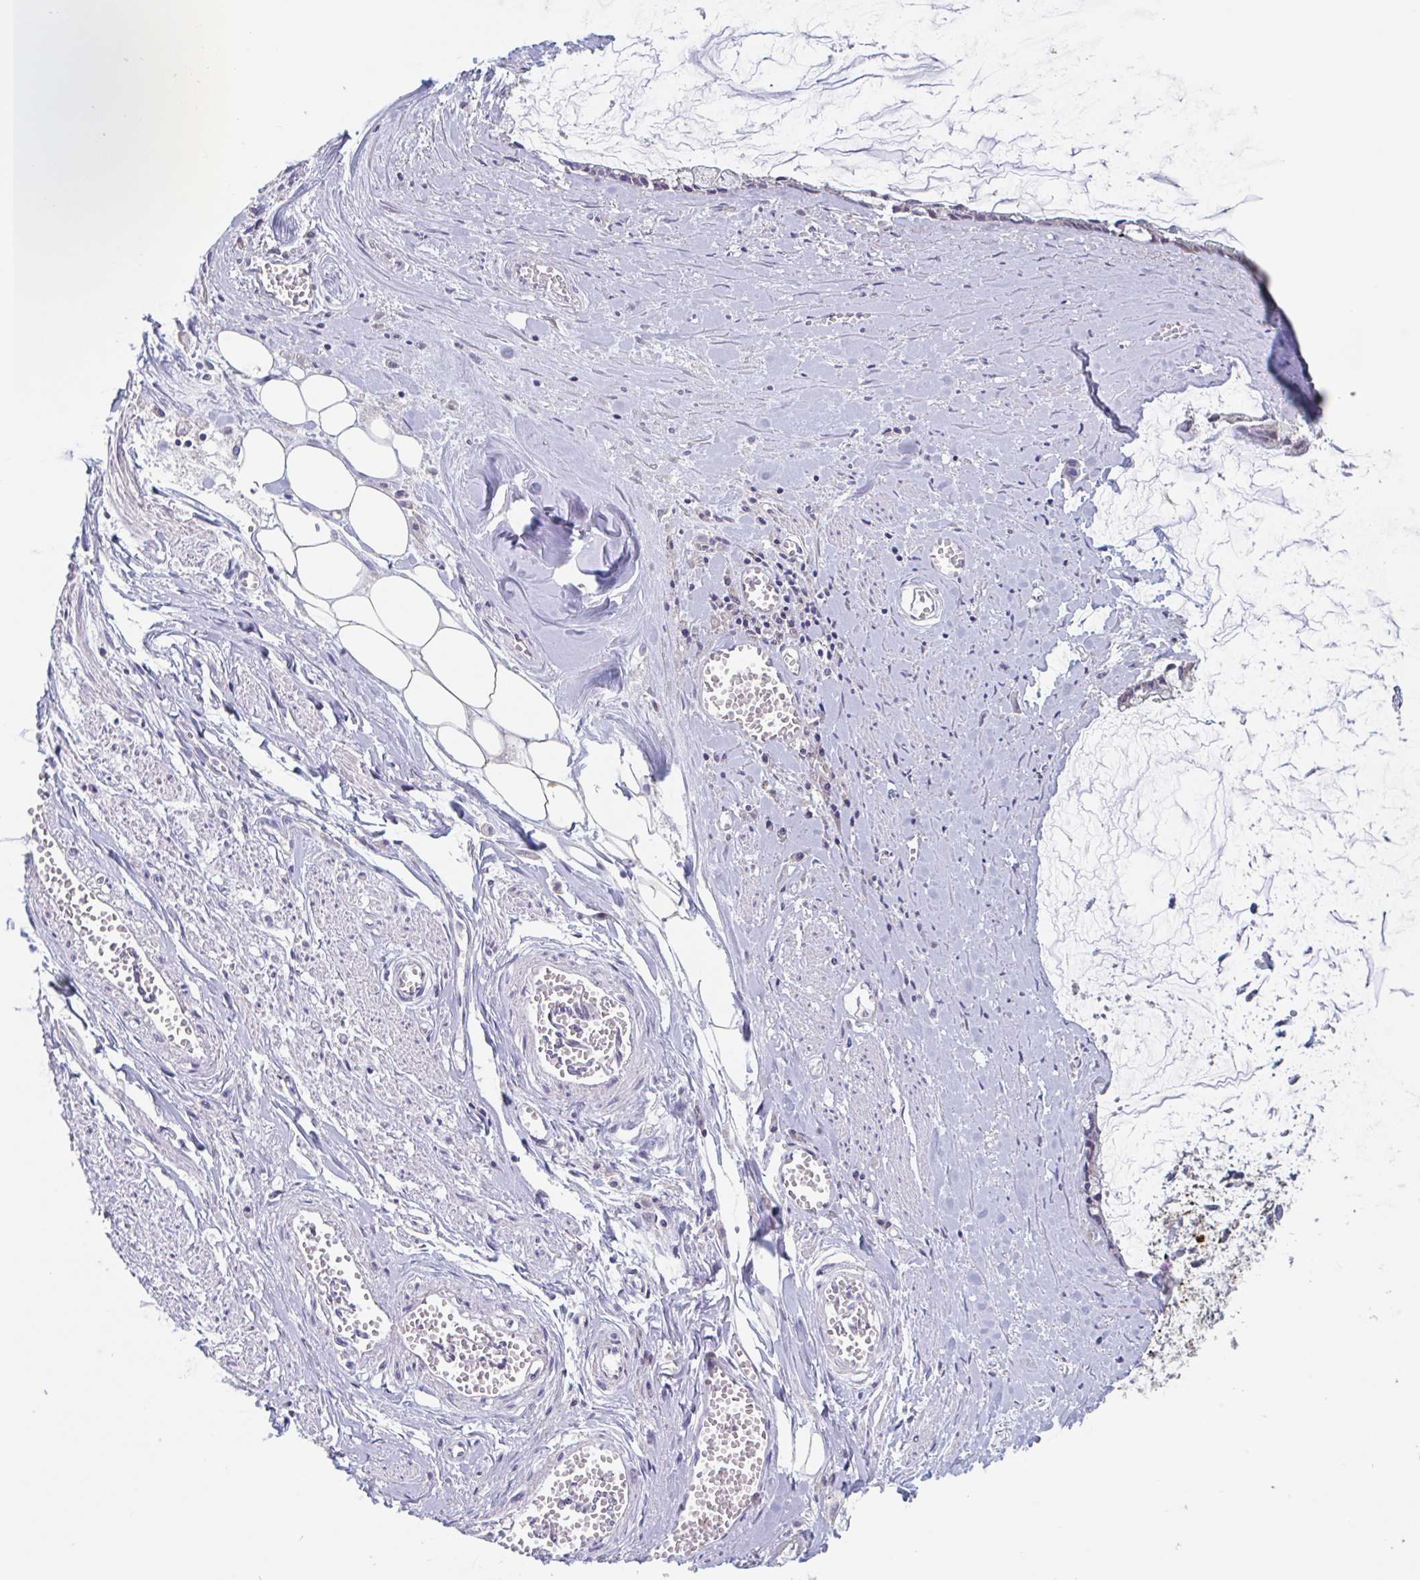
{"staining": {"intensity": "negative", "quantity": "none", "location": "none"}, "tissue": "ovarian cancer", "cell_type": "Tumor cells", "image_type": "cancer", "snomed": [{"axis": "morphology", "description": "Cystadenocarcinoma, mucinous, NOS"}, {"axis": "topography", "description": "Ovary"}], "caption": "Image shows no significant protein positivity in tumor cells of mucinous cystadenocarcinoma (ovarian).", "gene": "SNX8", "patient": {"sex": "female", "age": 90}}